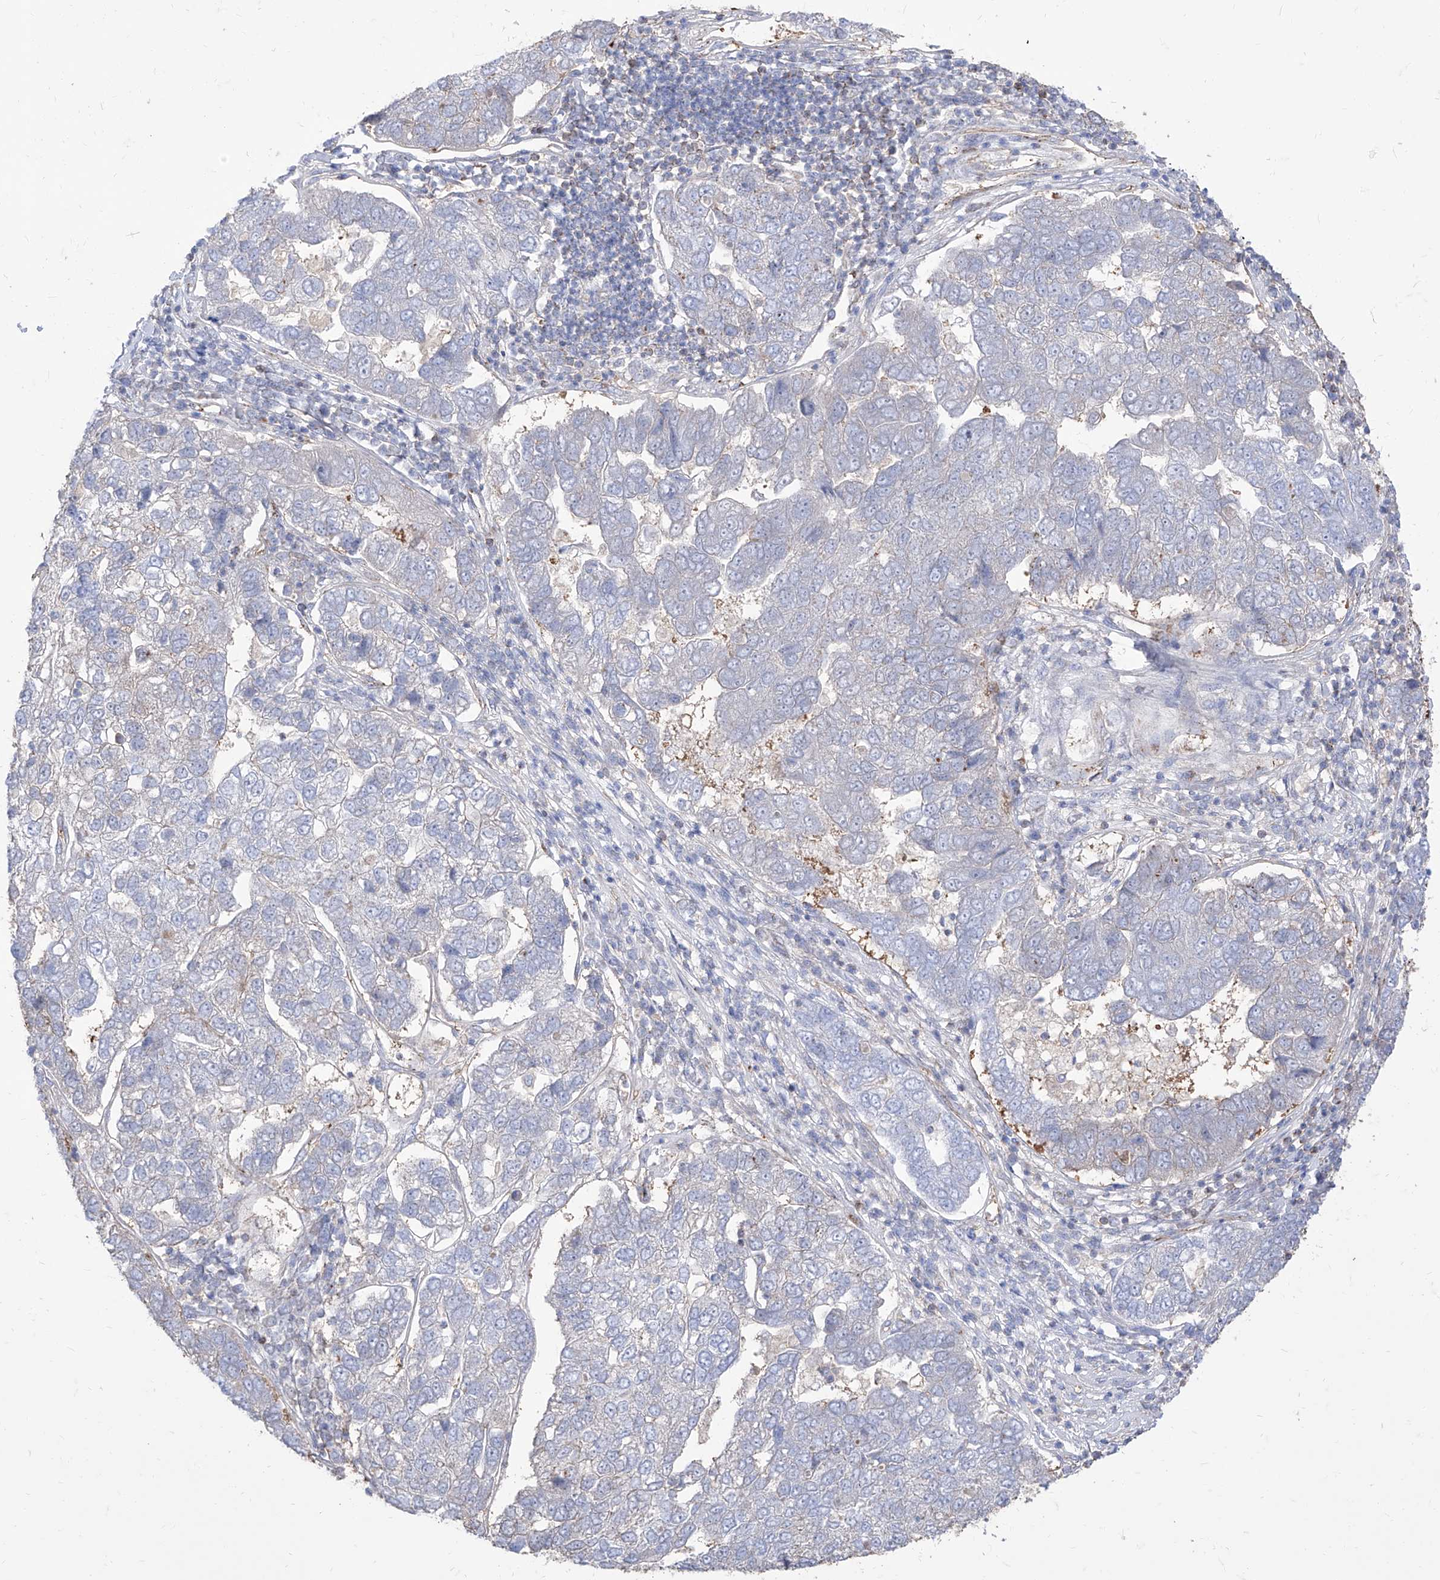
{"staining": {"intensity": "negative", "quantity": "none", "location": "none"}, "tissue": "pancreatic cancer", "cell_type": "Tumor cells", "image_type": "cancer", "snomed": [{"axis": "morphology", "description": "Adenocarcinoma, NOS"}, {"axis": "topography", "description": "Pancreas"}], "caption": "Immunohistochemistry (IHC) of human pancreatic cancer reveals no staining in tumor cells.", "gene": "C1orf74", "patient": {"sex": "female", "age": 61}}